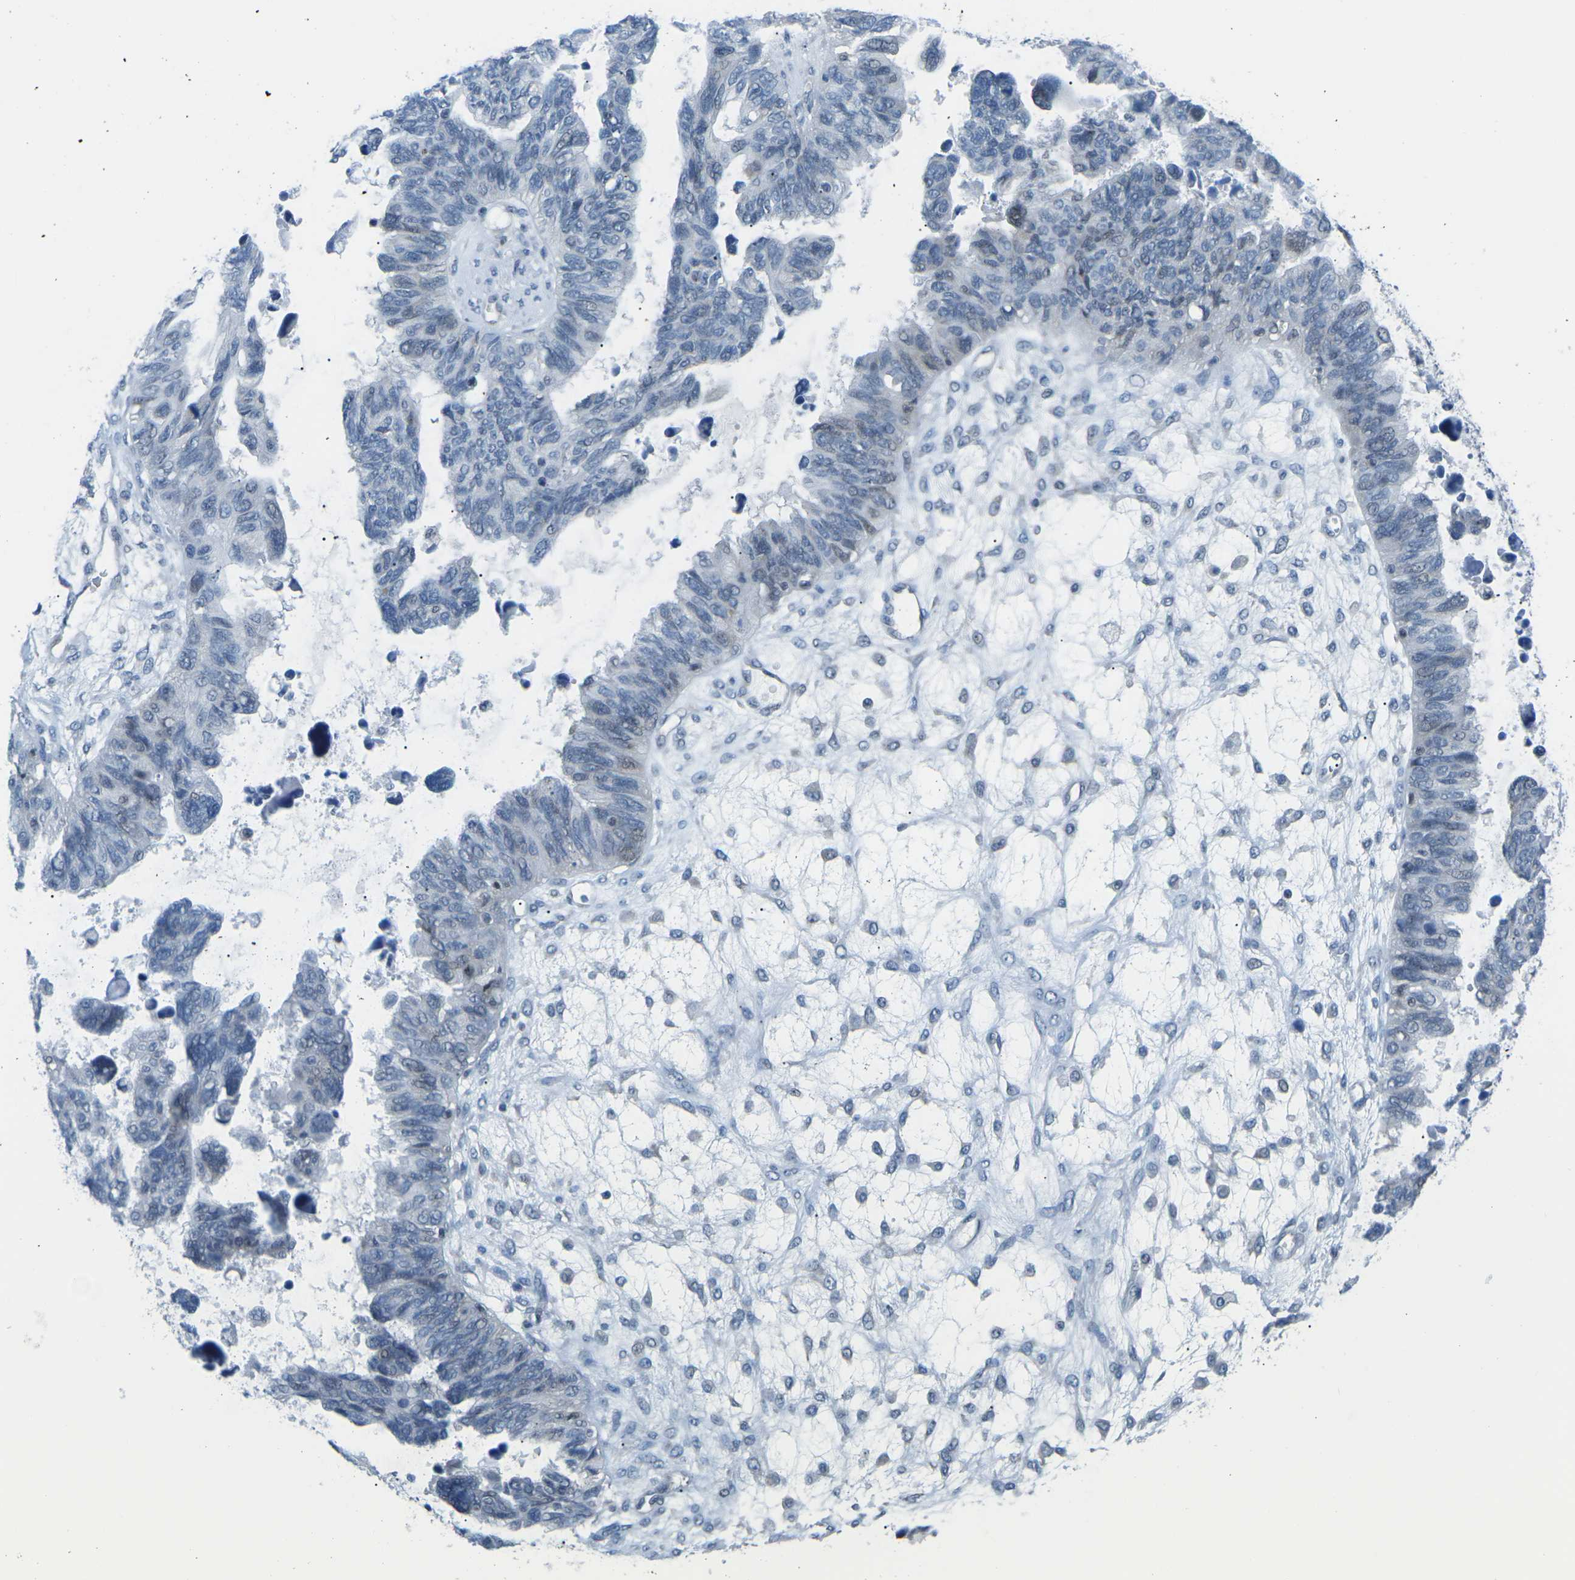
{"staining": {"intensity": "negative", "quantity": "none", "location": "none"}, "tissue": "ovarian cancer", "cell_type": "Tumor cells", "image_type": "cancer", "snomed": [{"axis": "morphology", "description": "Cystadenocarcinoma, serous, NOS"}, {"axis": "topography", "description": "Ovary"}], "caption": "DAB immunohistochemical staining of human serous cystadenocarcinoma (ovarian) shows no significant expression in tumor cells.", "gene": "MBNL1", "patient": {"sex": "female", "age": 79}}